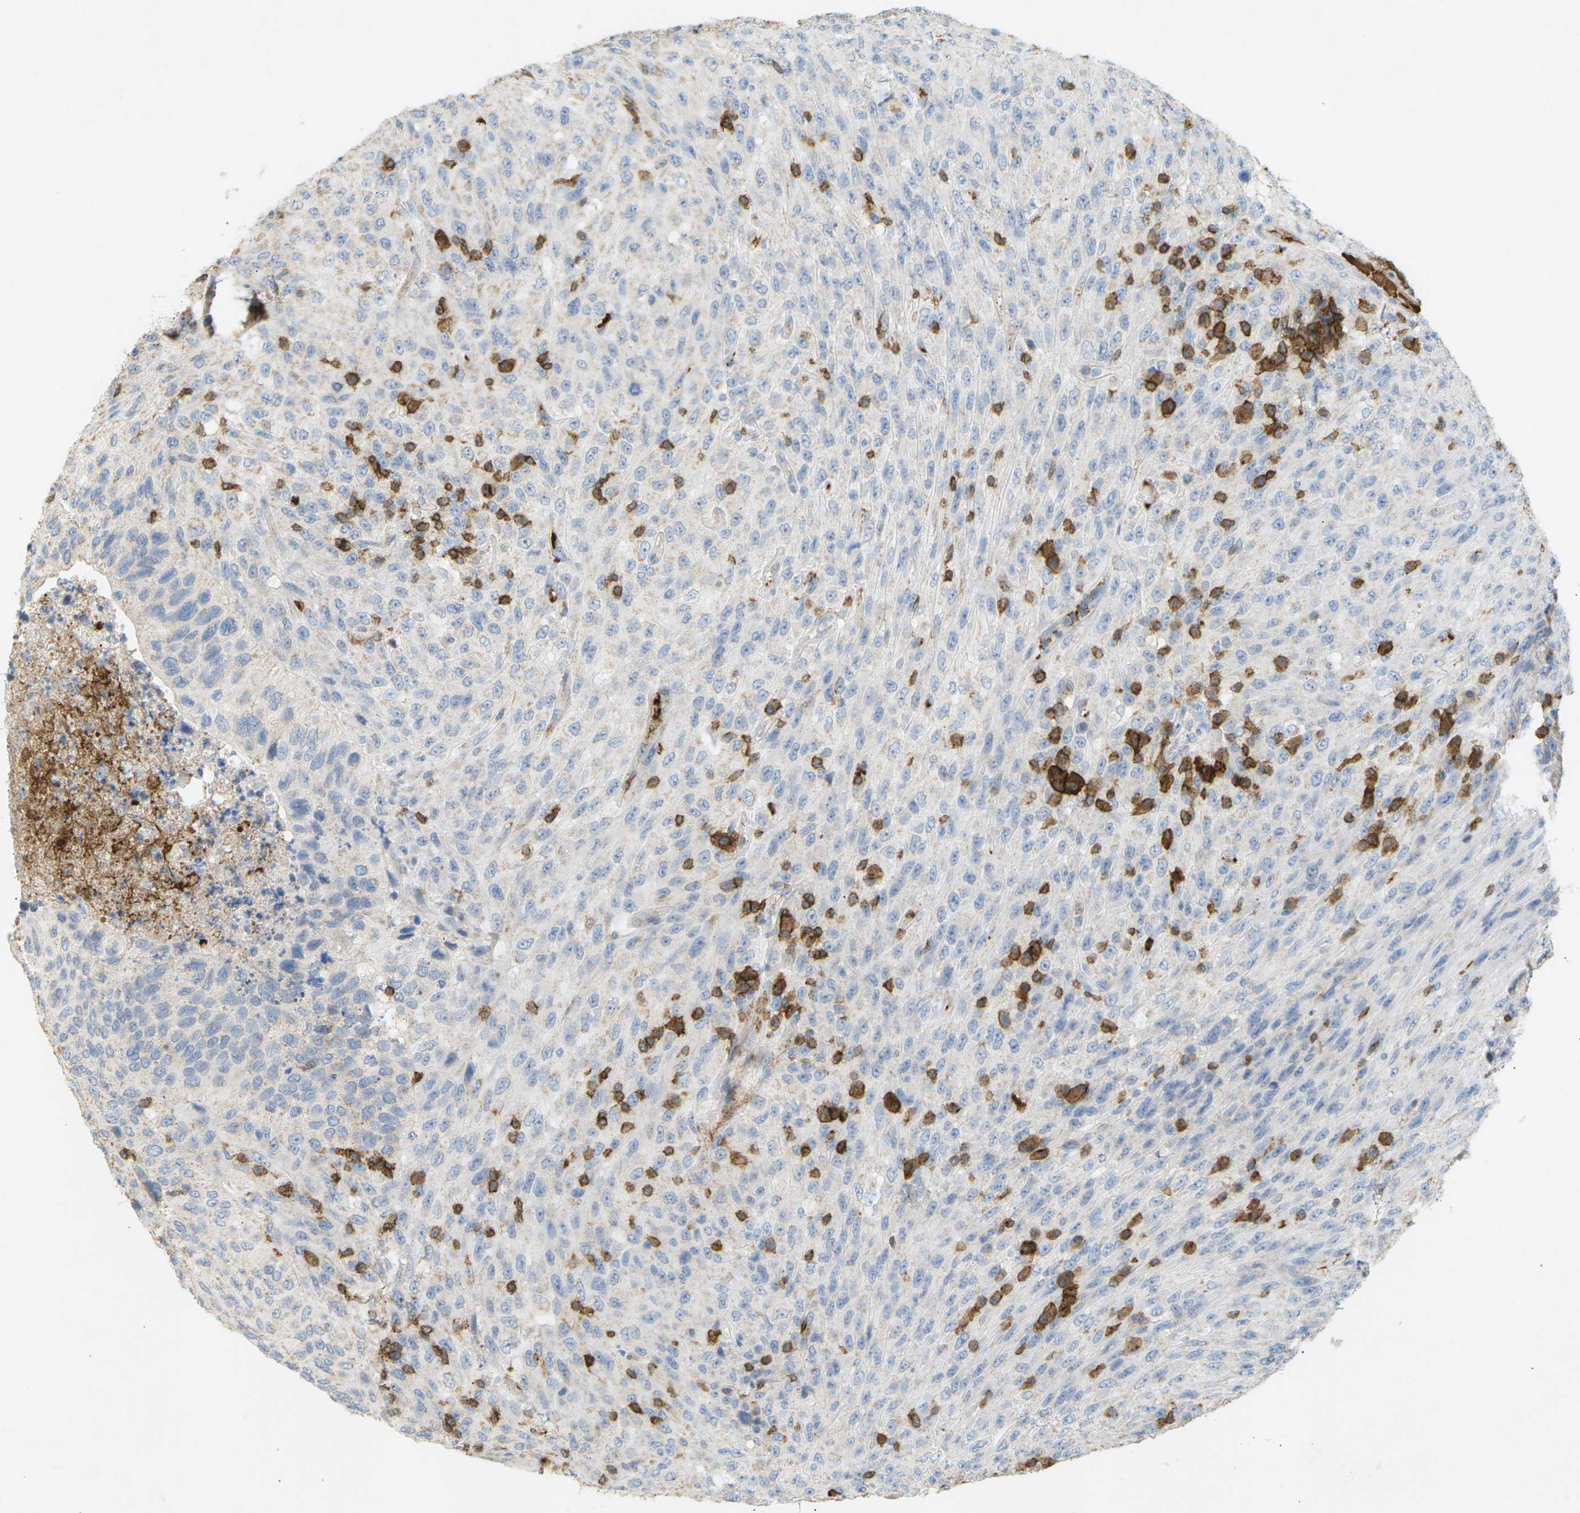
{"staining": {"intensity": "negative", "quantity": "none", "location": "none"}, "tissue": "urothelial cancer", "cell_type": "Tumor cells", "image_type": "cancer", "snomed": [{"axis": "morphology", "description": "Urothelial carcinoma, High grade"}, {"axis": "topography", "description": "Urinary bladder"}], "caption": "Immunohistochemistry photomicrograph of neoplastic tissue: urothelial cancer stained with DAB (3,3'-diaminobenzidine) reveals no significant protein positivity in tumor cells. The staining was performed using DAB (3,3'-diaminobenzidine) to visualize the protein expression in brown, while the nuclei were stained in blue with hematoxylin (Magnification: 20x).", "gene": "LIME1", "patient": {"sex": "male", "age": 66}}